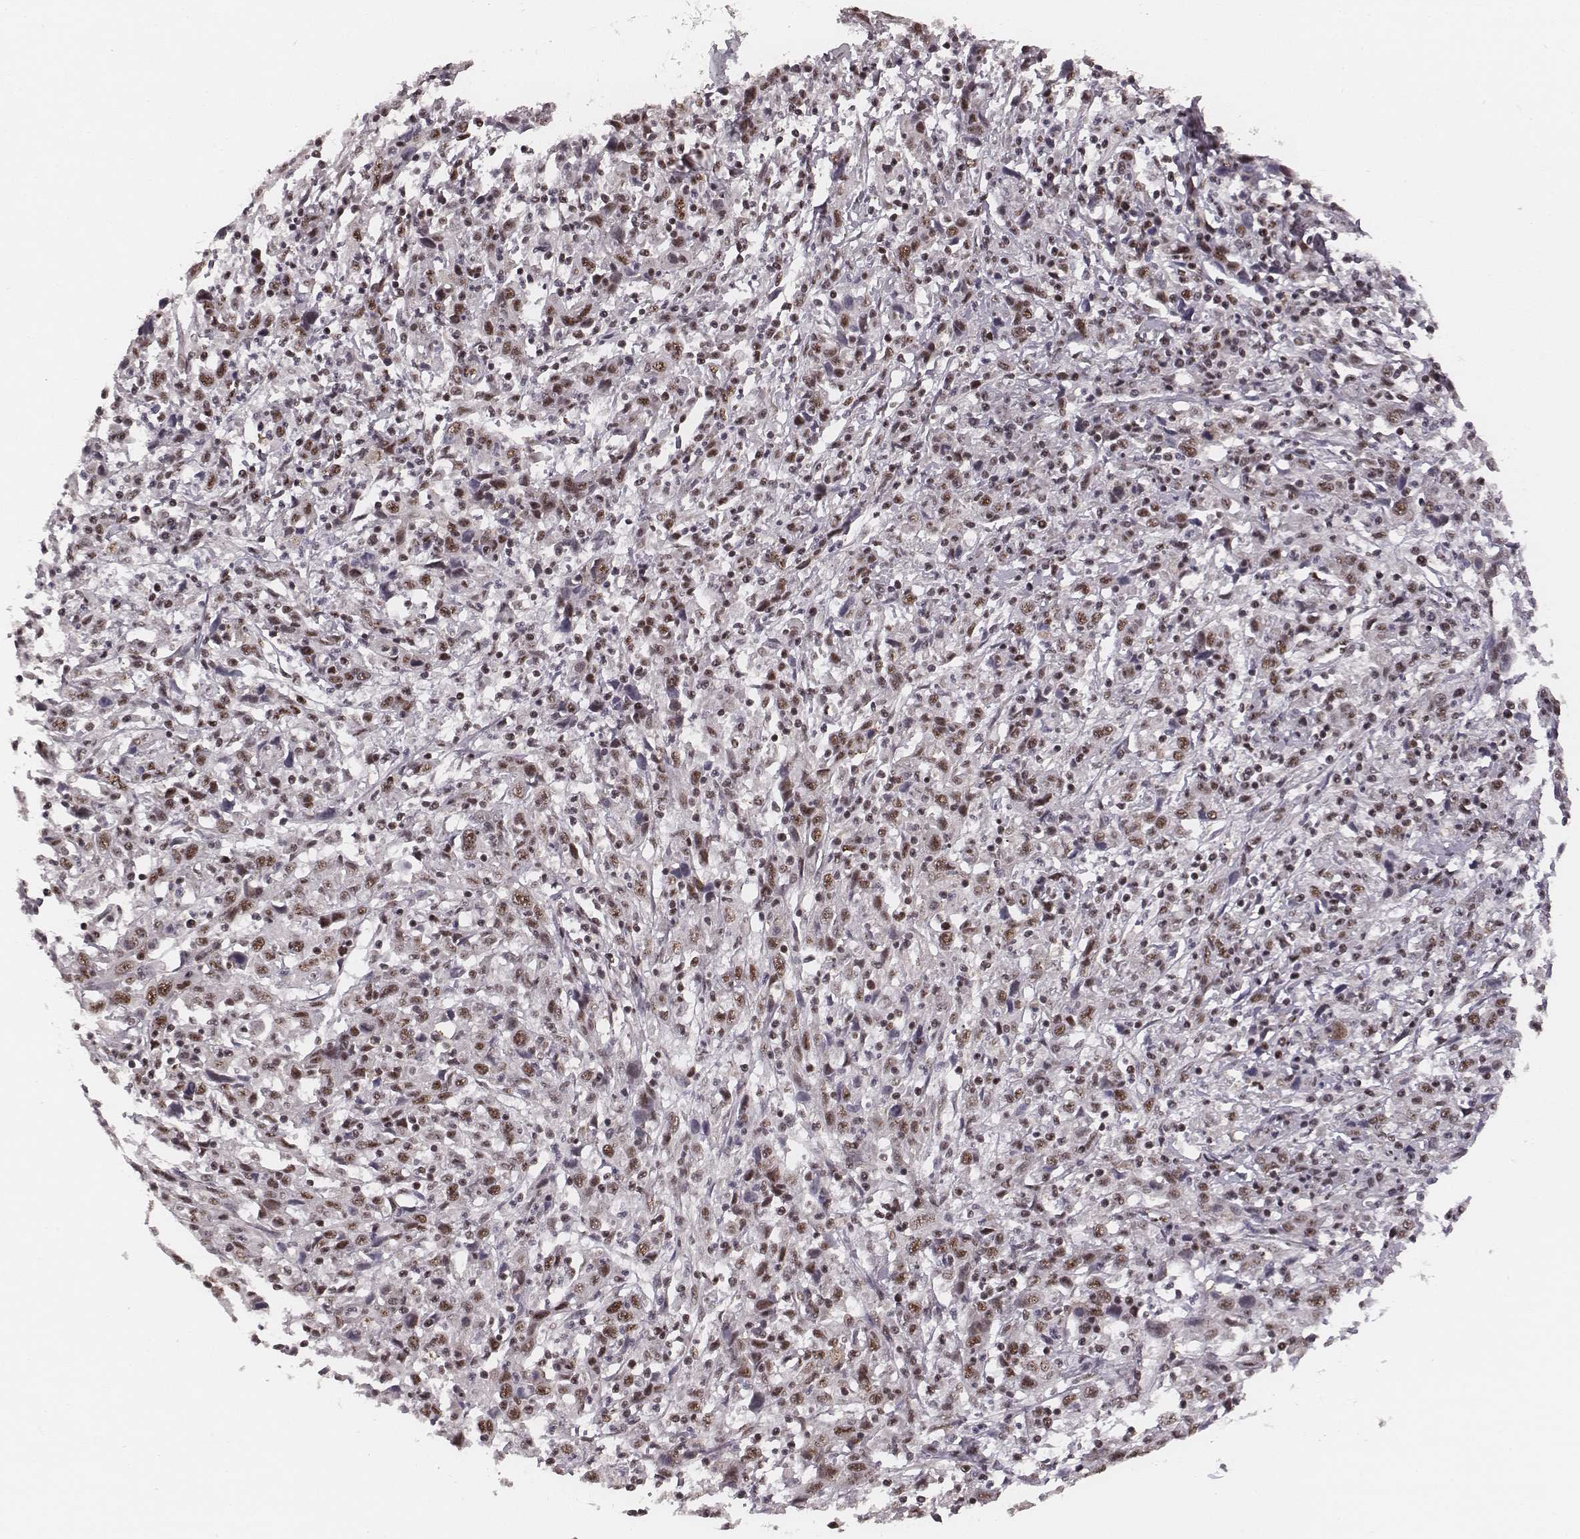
{"staining": {"intensity": "moderate", "quantity": ">75%", "location": "nuclear"}, "tissue": "cervical cancer", "cell_type": "Tumor cells", "image_type": "cancer", "snomed": [{"axis": "morphology", "description": "Squamous cell carcinoma, NOS"}, {"axis": "topography", "description": "Cervix"}], "caption": "High-power microscopy captured an IHC micrograph of cervical squamous cell carcinoma, revealing moderate nuclear staining in about >75% of tumor cells.", "gene": "LUC7L", "patient": {"sex": "female", "age": 46}}